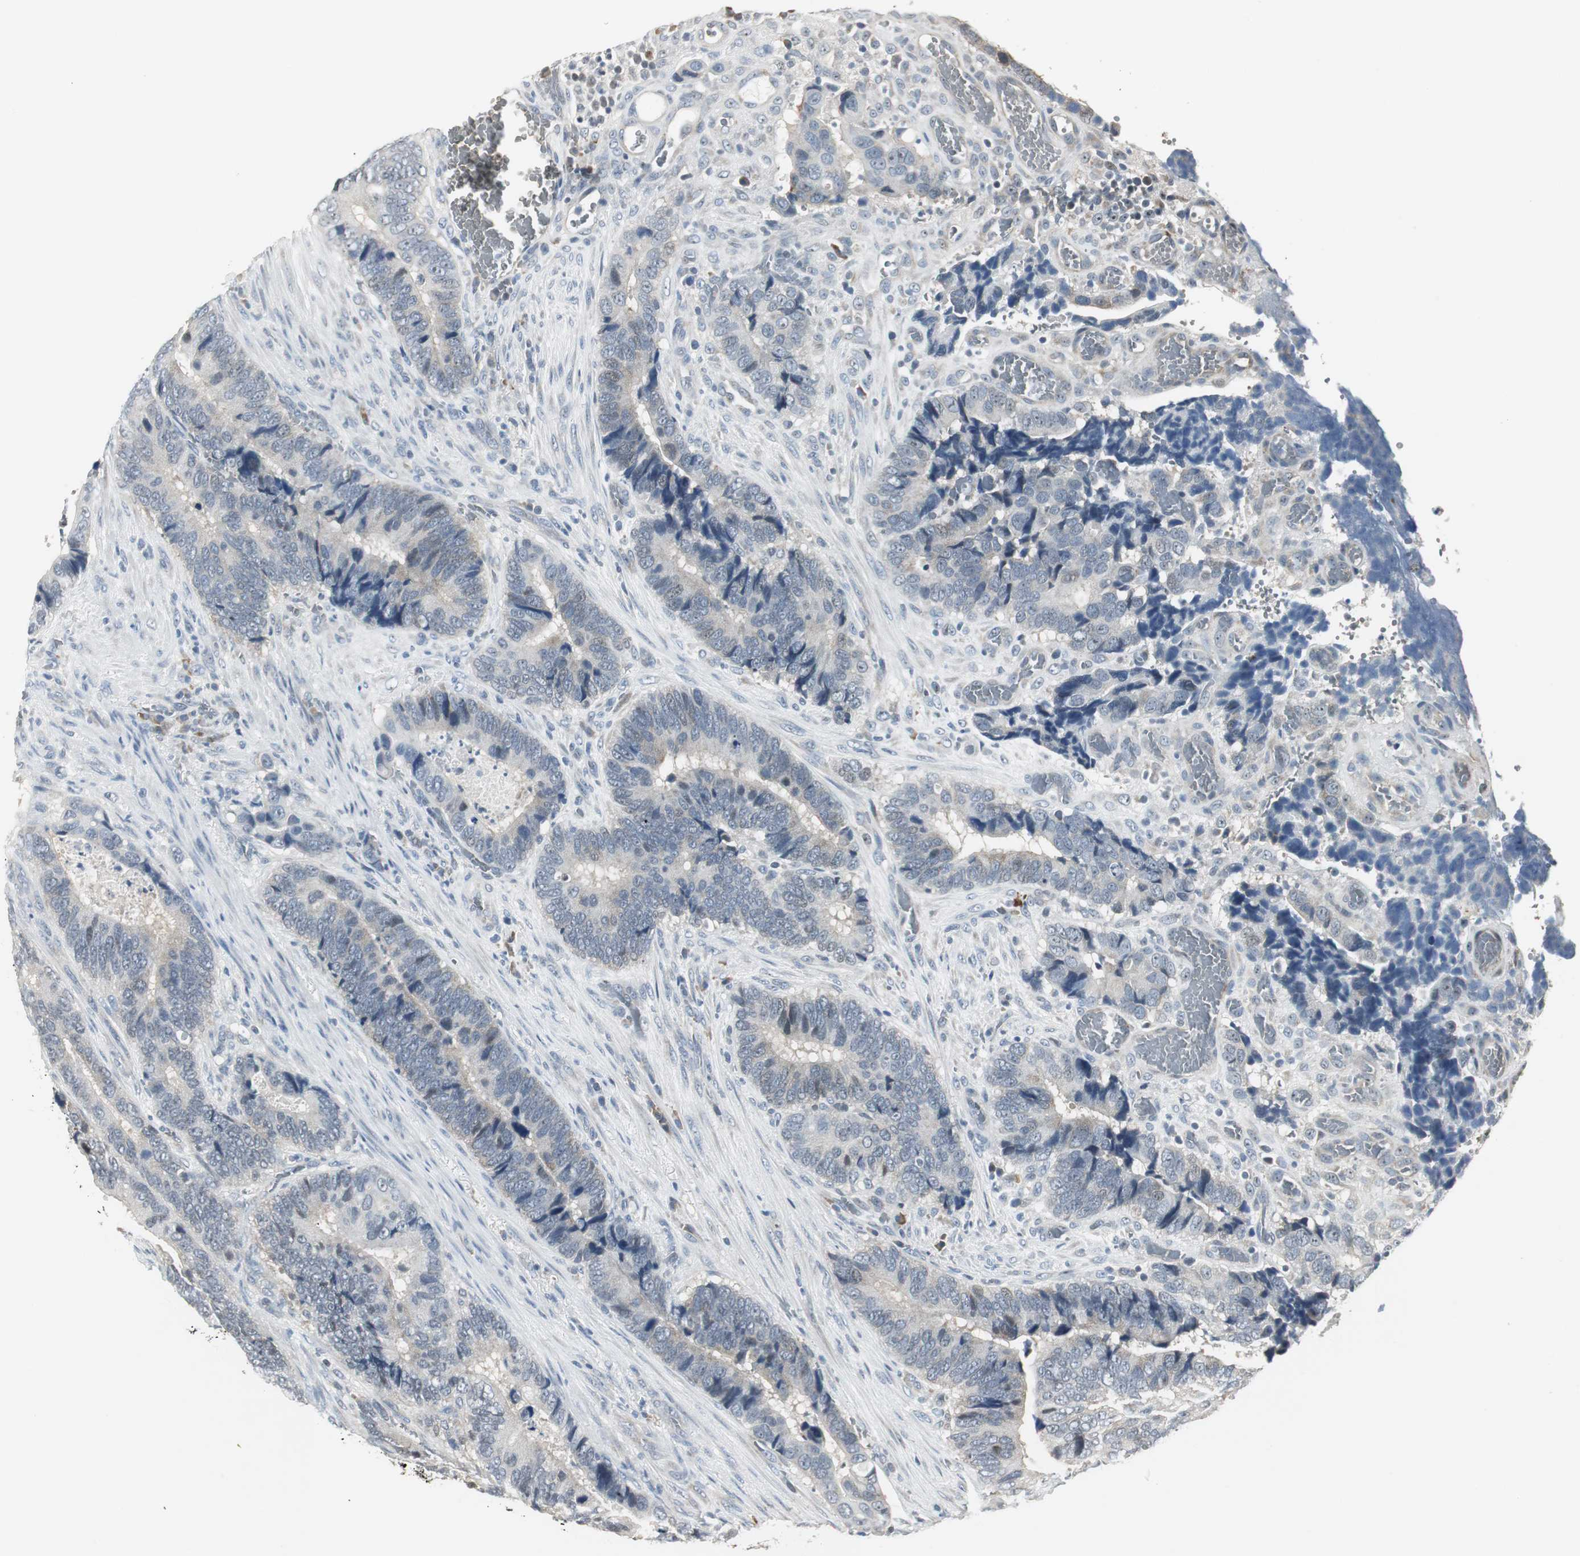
{"staining": {"intensity": "weak", "quantity": "<25%", "location": "cytoplasmic/membranous"}, "tissue": "colorectal cancer", "cell_type": "Tumor cells", "image_type": "cancer", "snomed": [{"axis": "morphology", "description": "Adenocarcinoma, NOS"}, {"axis": "topography", "description": "Colon"}], "caption": "This is a micrograph of immunohistochemistry staining of colorectal adenocarcinoma, which shows no staining in tumor cells. (Stains: DAB immunohistochemistry (IHC) with hematoxylin counter stain, Microscopy: brightfield microscopy at high magnification).", "gene": "CCT5", "patient": {"sex": "male", "age": 72}}